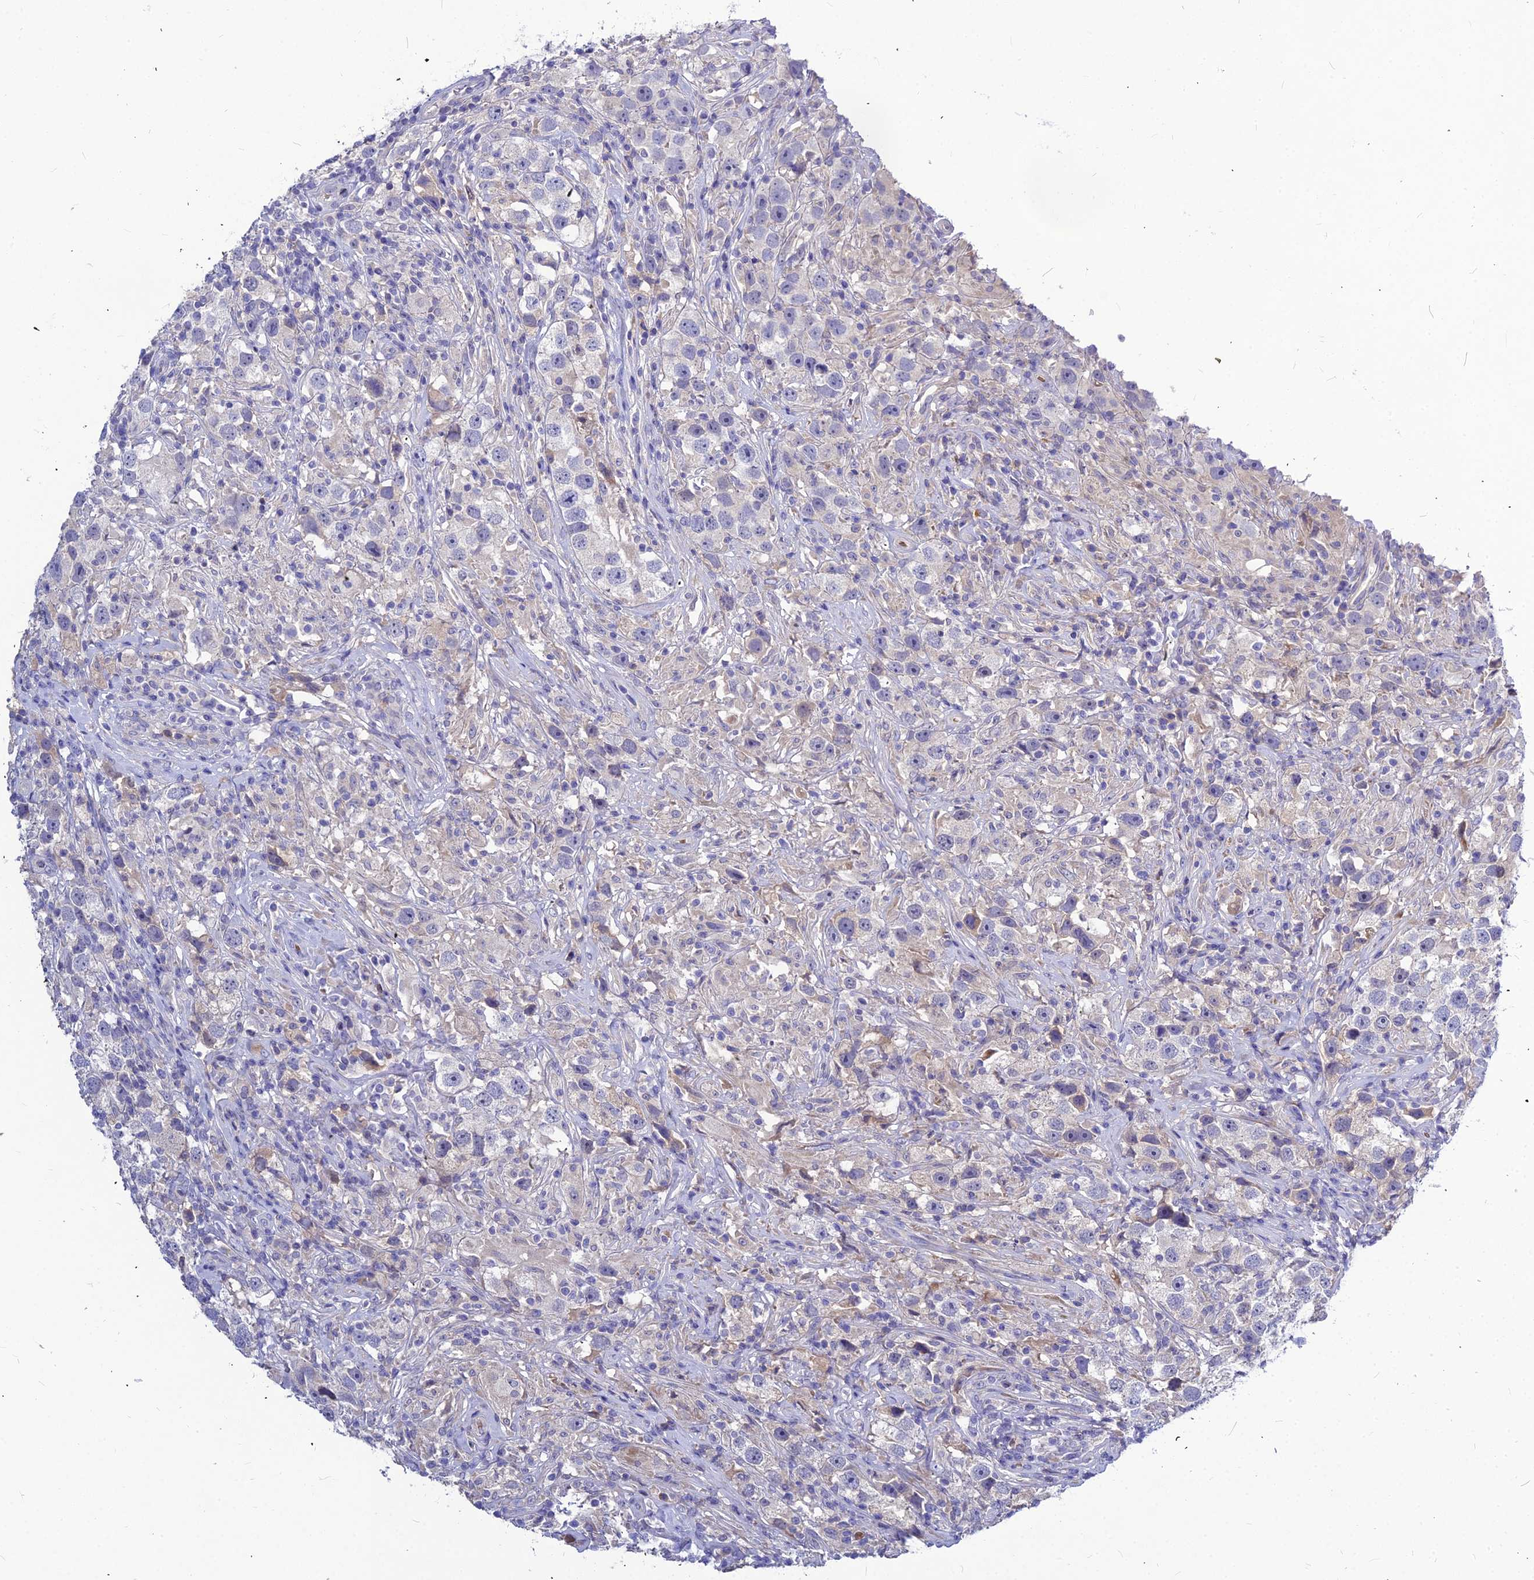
{"staining": {"intensity": "negative", "quantity": "none", "location": "none"}, "tissue": "testis cancer", "cell_type": "Tumor cells", "image_type": "cancer", "snomed": [{"axis": "morphology", "description": "Seminoma, NOS"}, {"axis": "topography", "description": "Testis"}], "caption": "An immunohistochemistry photomicrograph of testis seminoma is shown. There is no staining in tumor cells of testis seminoma.", "gene": "DMRTA1", "patient": {"sex": "male", "age": 49}}